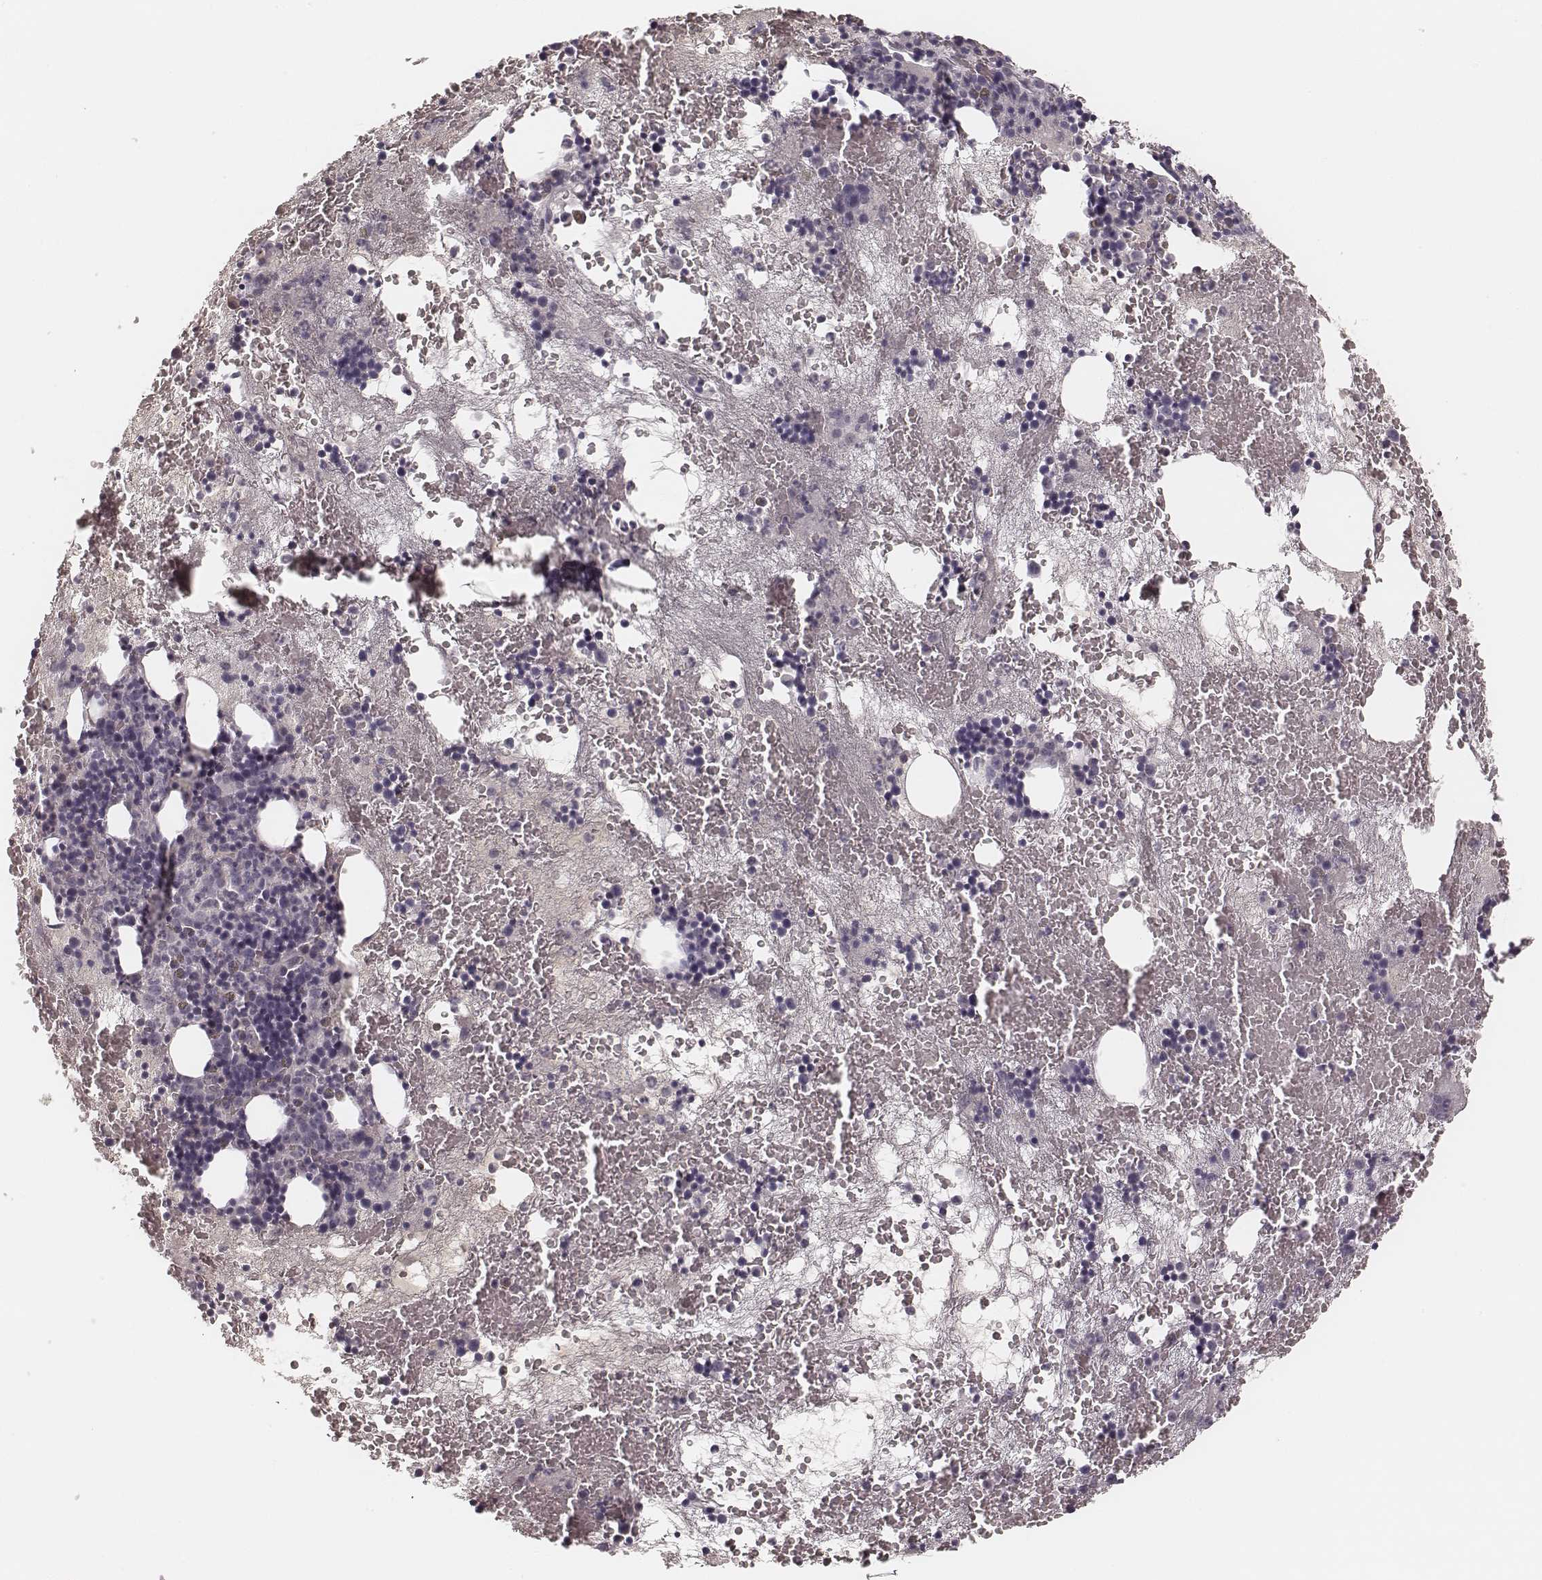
{"staining": {"intensity": "negative", "quantity": "none", "location": "none"}, "tissue": "bone marrow", "cell_type": "Hematopoietic cells", "image_type": "normal", "snomed": [{"axis": "morphology", "description": "Normal tissue, NOS"}, {"axis": "topography", "description": "Bone marrow"}], "caption": "This is a histopathology image of immunohistochemistry (IHC) staining of benign bone marrow, which shows no positivity in hematopoietic cells.", "gene": "MSX1", "patient": {"sex": "male", "age": 79}}